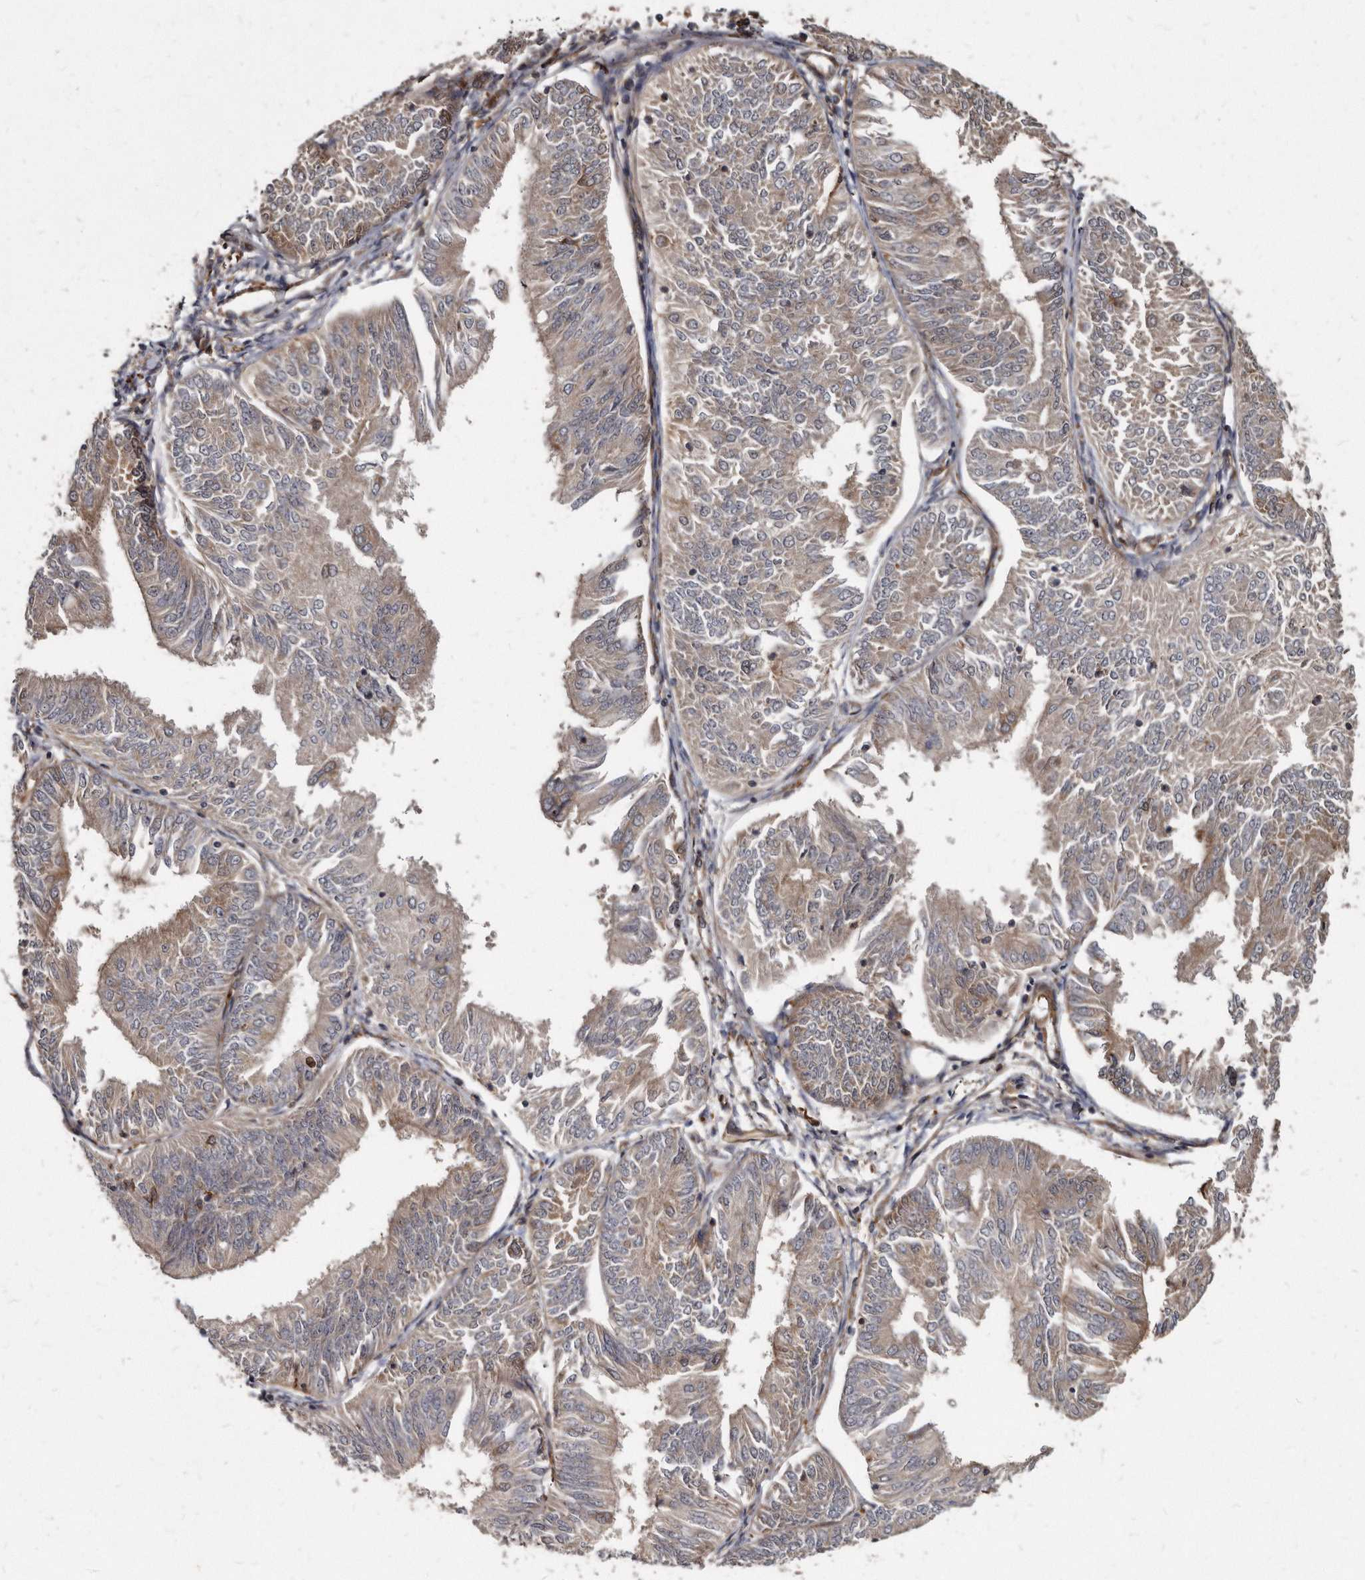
{"staining": {"intensity": "moderate", "quantity": "<25%", "location": "cytoplasmic/membranous"}, "tissue": "endometrial cancer", "cell_type": "Tumor cells", "image_type": "cancer", "snomed": [{"axis": "morphology", "description": "Adenocarcinoma, NOS"}, {"axis": "topography", "description": "Endometrium"}], "caption": "Protein staining demonstrates moderate cytoplasmic/membranous positivity in about <25% of tumor cells in adenocarcinoma (endometrial). The protein is shown in brown color, while the nuclei are stained blue.", "gene": "KCTD20", "patient": {"sex": "female", "age": 58}}